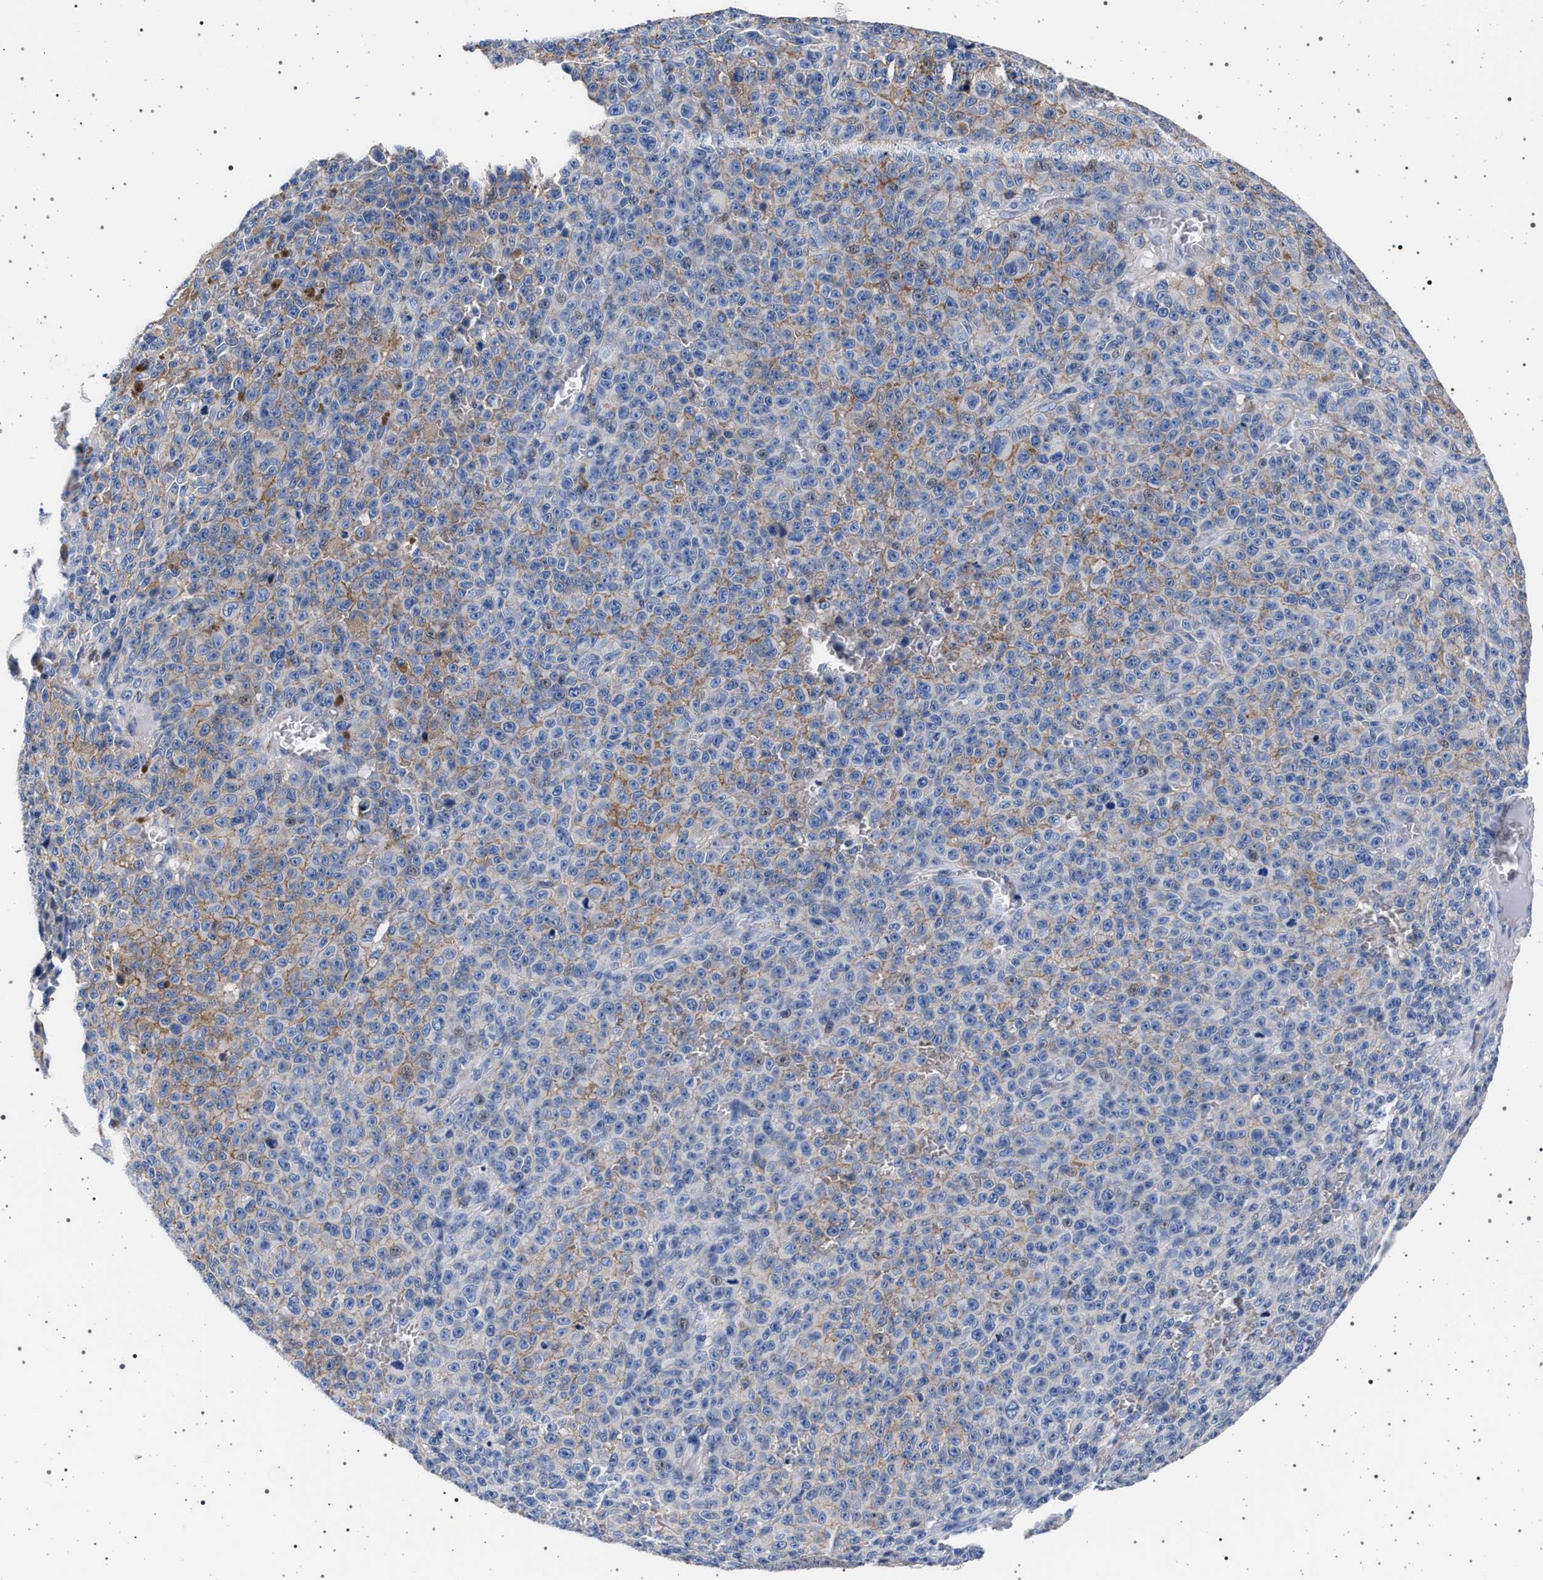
{"staining": {"intensity": "weak", "quantity": "25%-75%", "location": "cytoplasmic/membranous"}, "tissue": "melanoma", "cell_type": "Tumor cells", "image_type": "cancer", "snomed": [{"axis": "morphology", "description": "Malignant melanoma, NOS"}, {"axis": "topography", "description": "Skin"}], "caption": "Brown immunohistochemical staining in human malignant melanoma displays weak cytoplasmic/membranous expression in approximately 25%-75% of tumor cells. (DAB IHC, brown staining for protein, blue staining for nuclei).", "gene": "SLC9A1", "patient": {"sex": "female", "age": 82}}